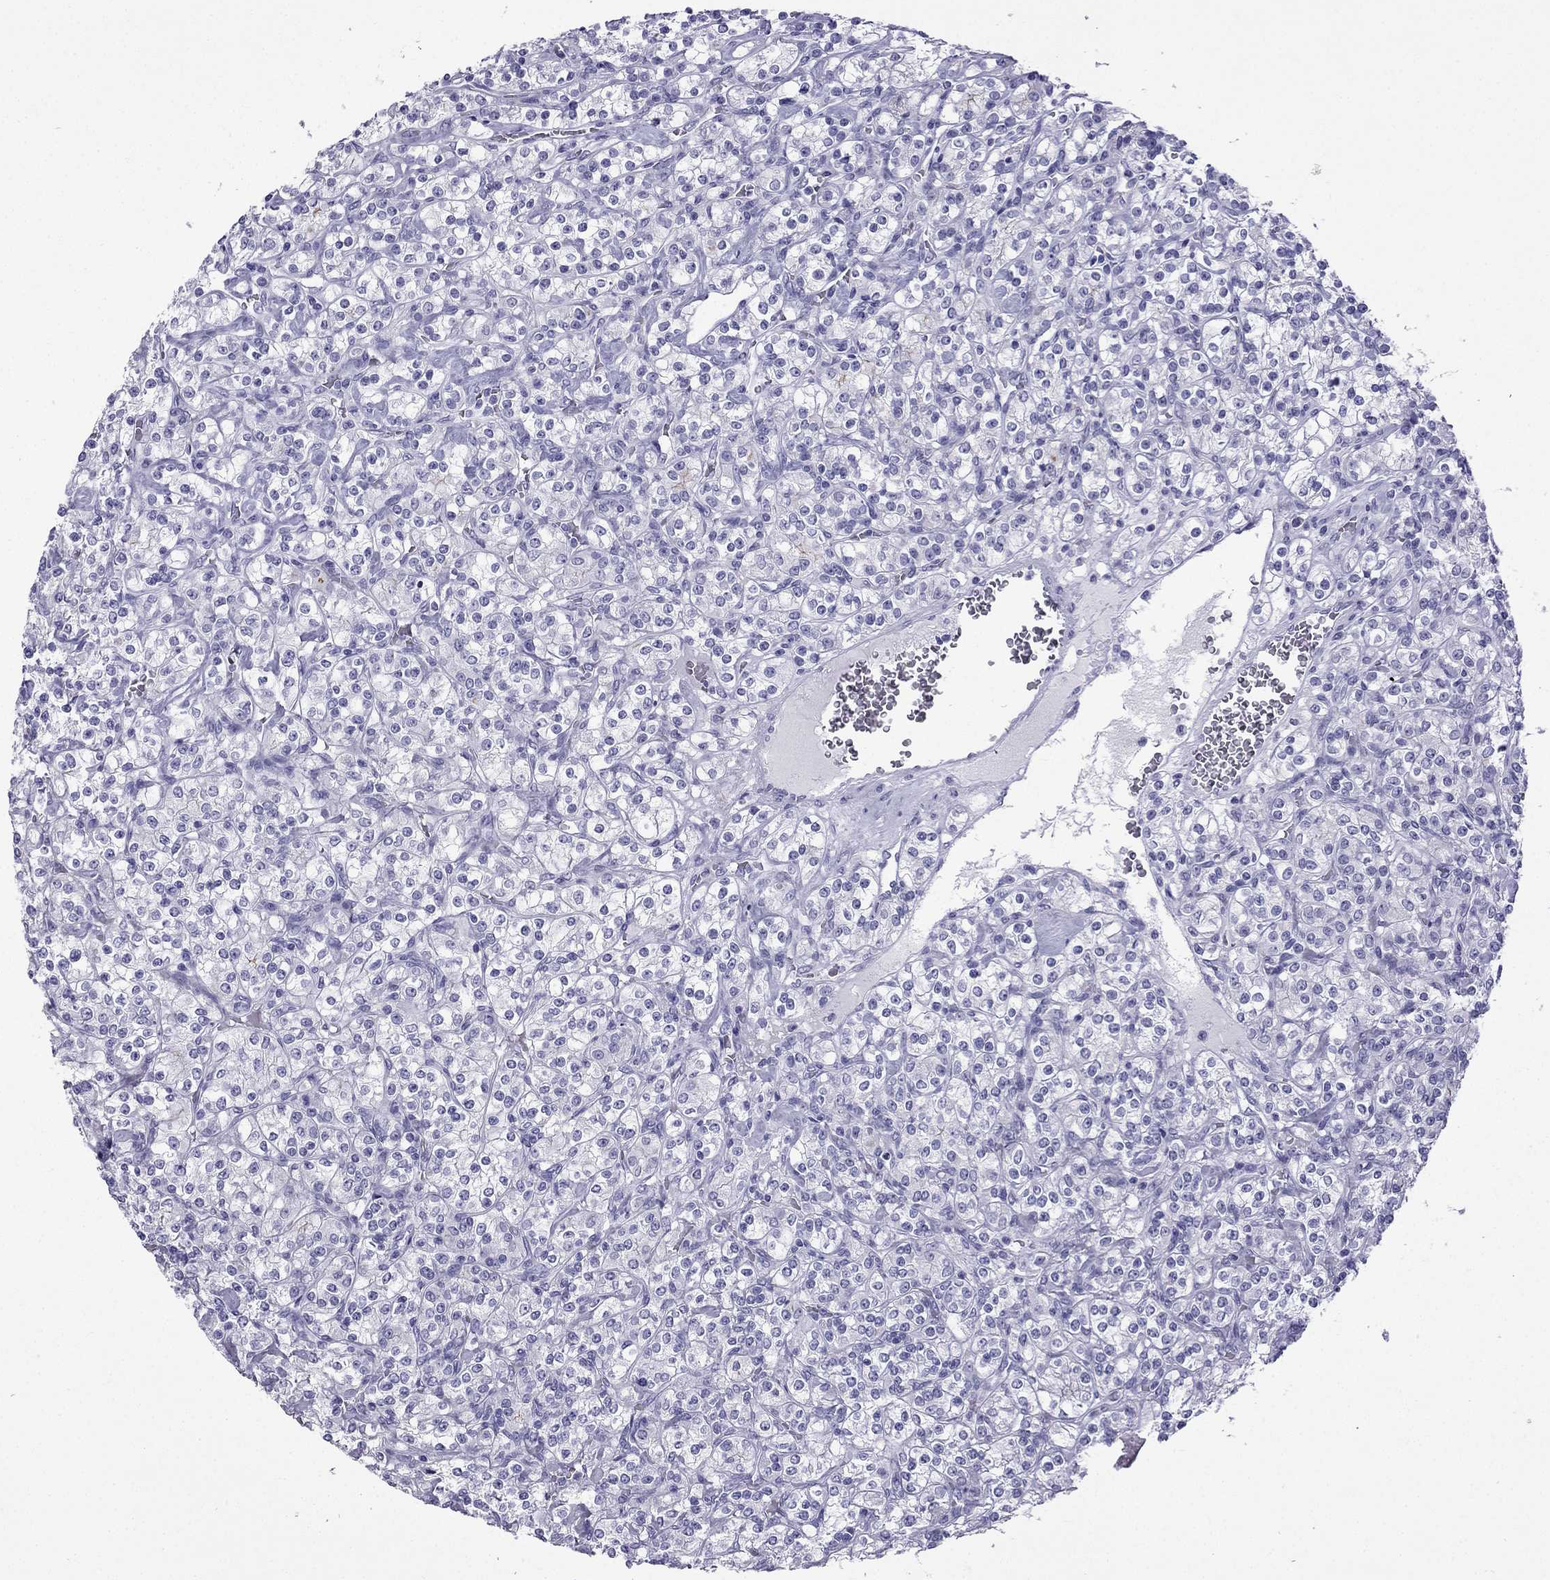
{"staining": {"intensity": "negative", "quantity": "none", "location": "none"}, "tissue": "renal cancer", "cell_type": "Tumor cells", "image_type": "cancer", "snomed": [{"axis": "morphology", "description": "Adenocarcinoma, NOS"}, {"axis": "topography", "description": "Kidney"}], "caption": "DAB immunohistochemical staining of adenocarcinoma (renal) exhibits no significant expression in tumor cells.", "gene": "GJA8", "patient": {"sex": "male", "age": 77}}